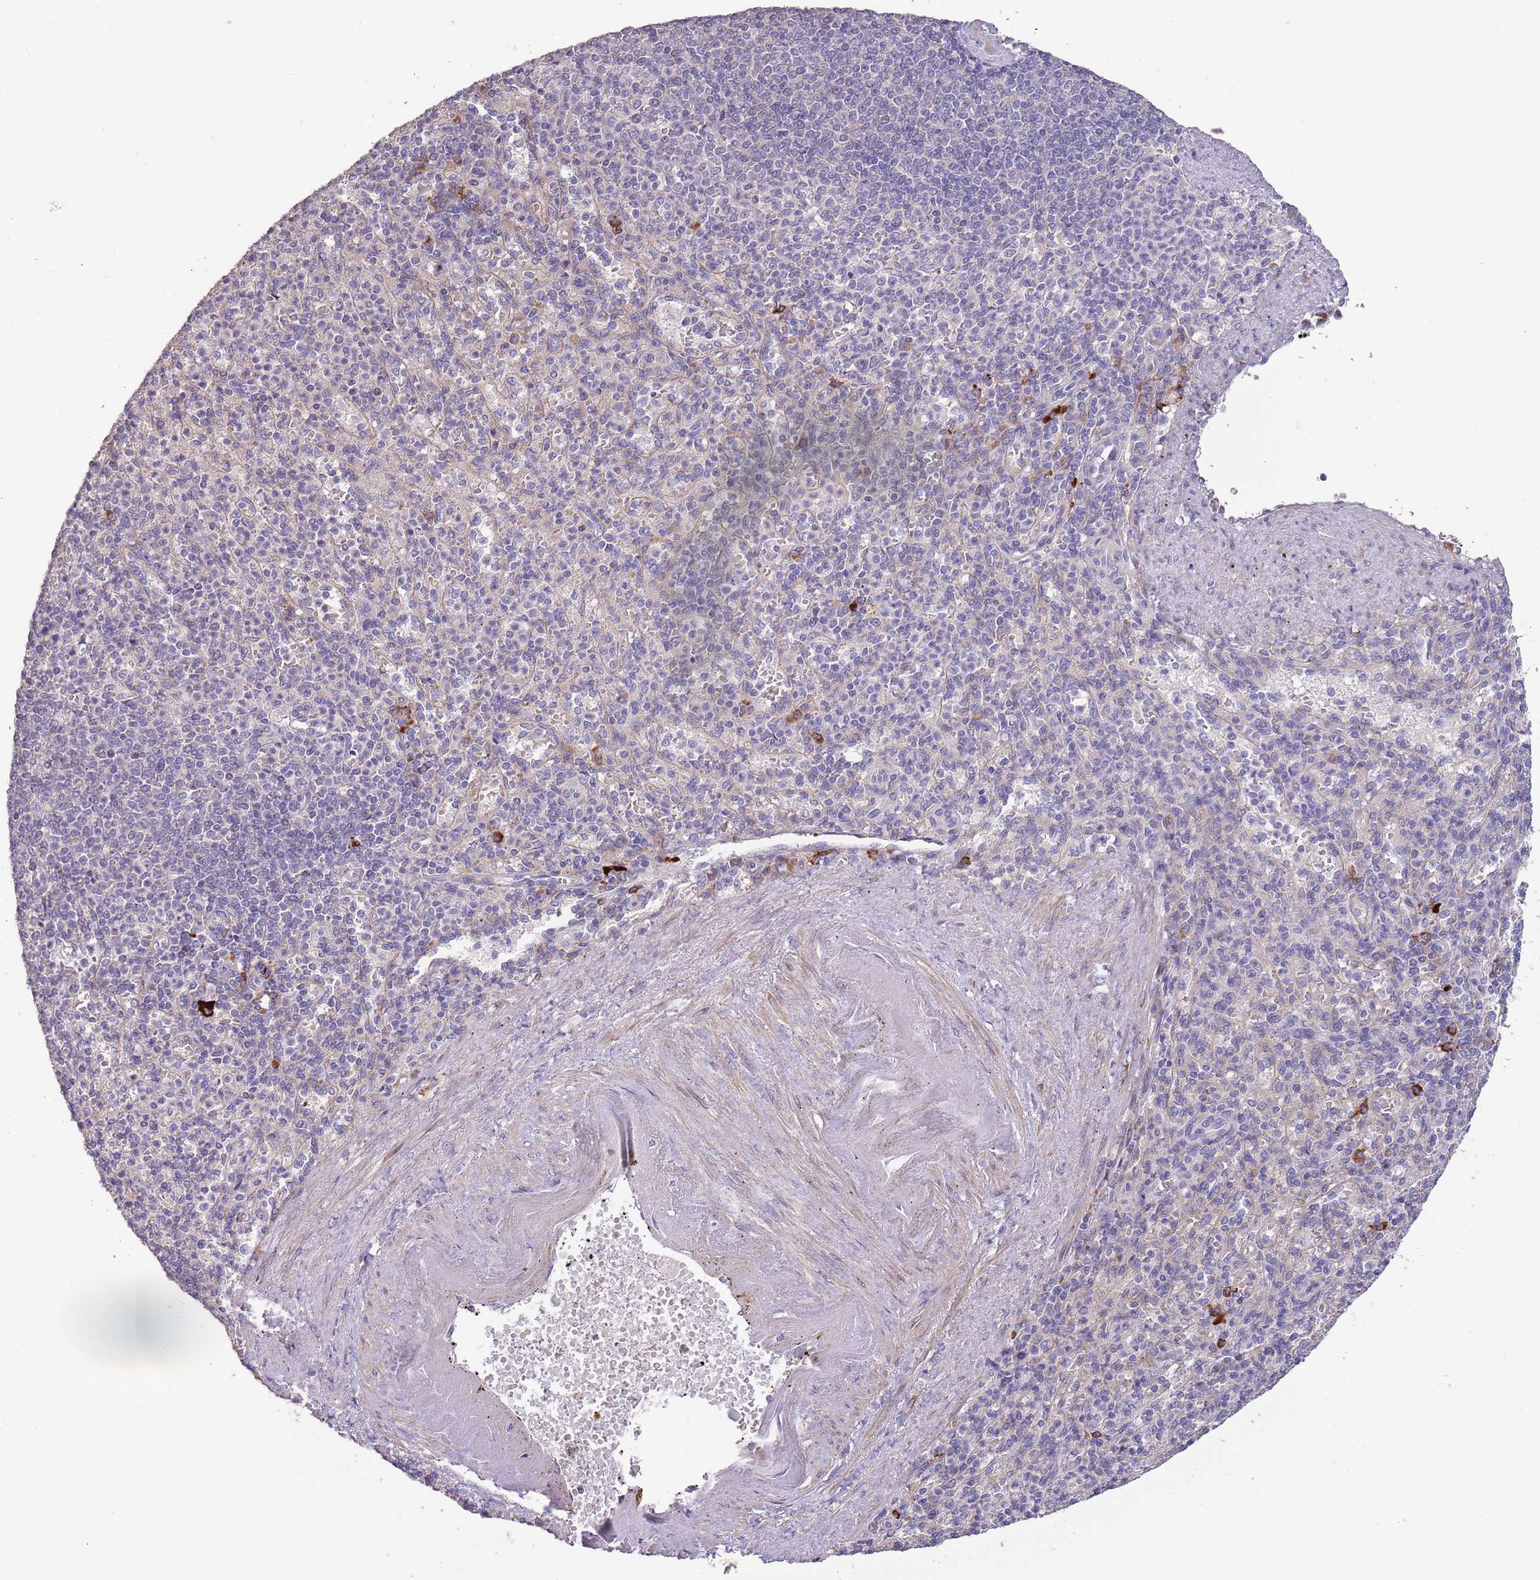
{"staining": {"intensity": "negative", "quantity": "none", "location": "none"}, "tissue": "spleen", "cell_type": "Cells in red pulp", "image_type": "normal", "snomed": [{"axis": "morphology", "description": "Normal tissue, NOS"}, {"axis": "topography", "description": "Spleen"}], "caption": "A high-resolution image shows immunohistochemistry (IHC) staining of benign spleen, which shows no significant positivity in cells in red pulp. (DAB immunohistochemistry (IHC) visualized using brightfield microscopy, high magnification).", "gene": "SUSD1", "patient": {"sex": "female", "age": 74}}